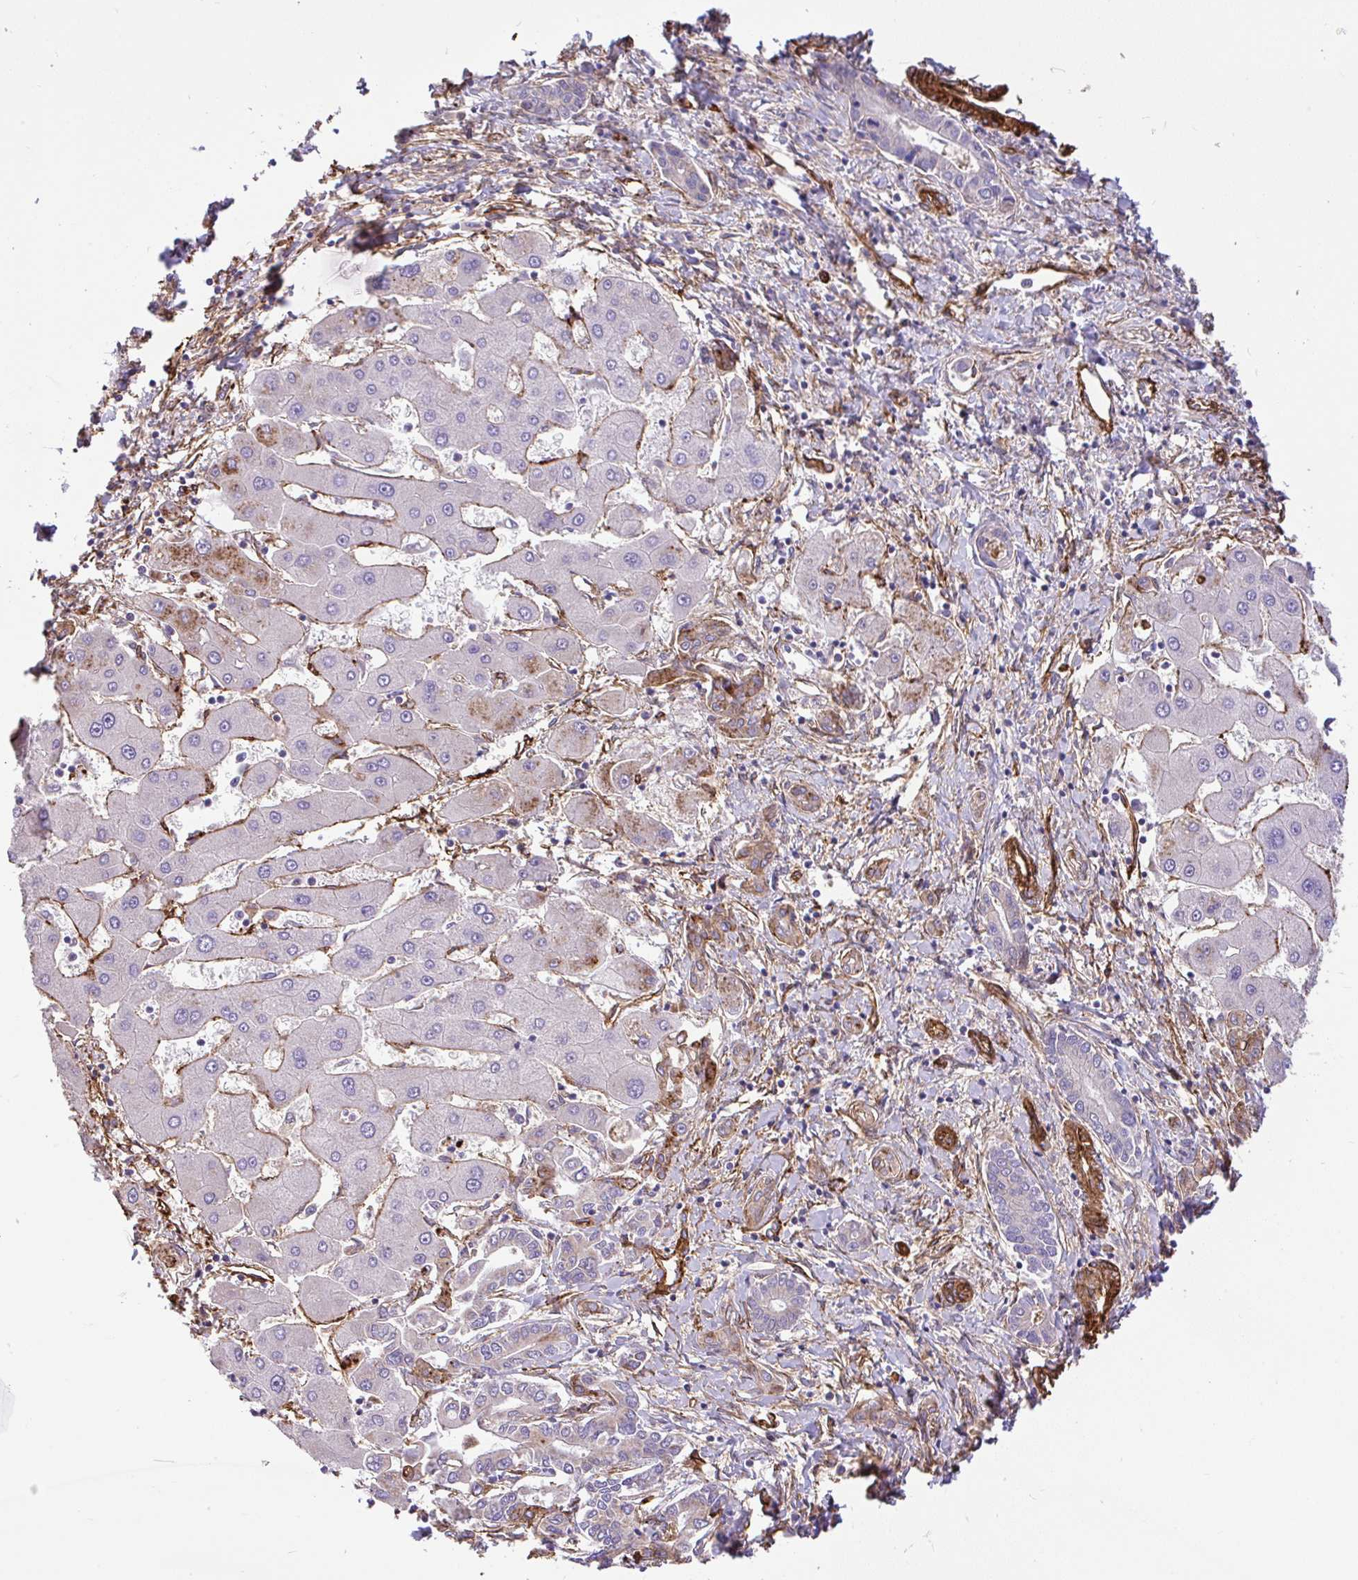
{"staining": {"intensity": "negative", "quantity": "none", "location": "none"}, "tissue": "liver cancer", "cell_type": "Tumor cells", "image_type": "cancer", "snomed": [{"axis": "morphology", "description": "Cholangiocarcinoma"}, {"axis": "topography", "description": "Liver"}], "caption": "Immunohistochemistry photomicrograph of human liver cholangiocarcinoma stained for a protein (brown), which demonstrates no staining in tumor cells.", "gene": "PTPRK", "patient": {"sex": "male", "age": 66}}